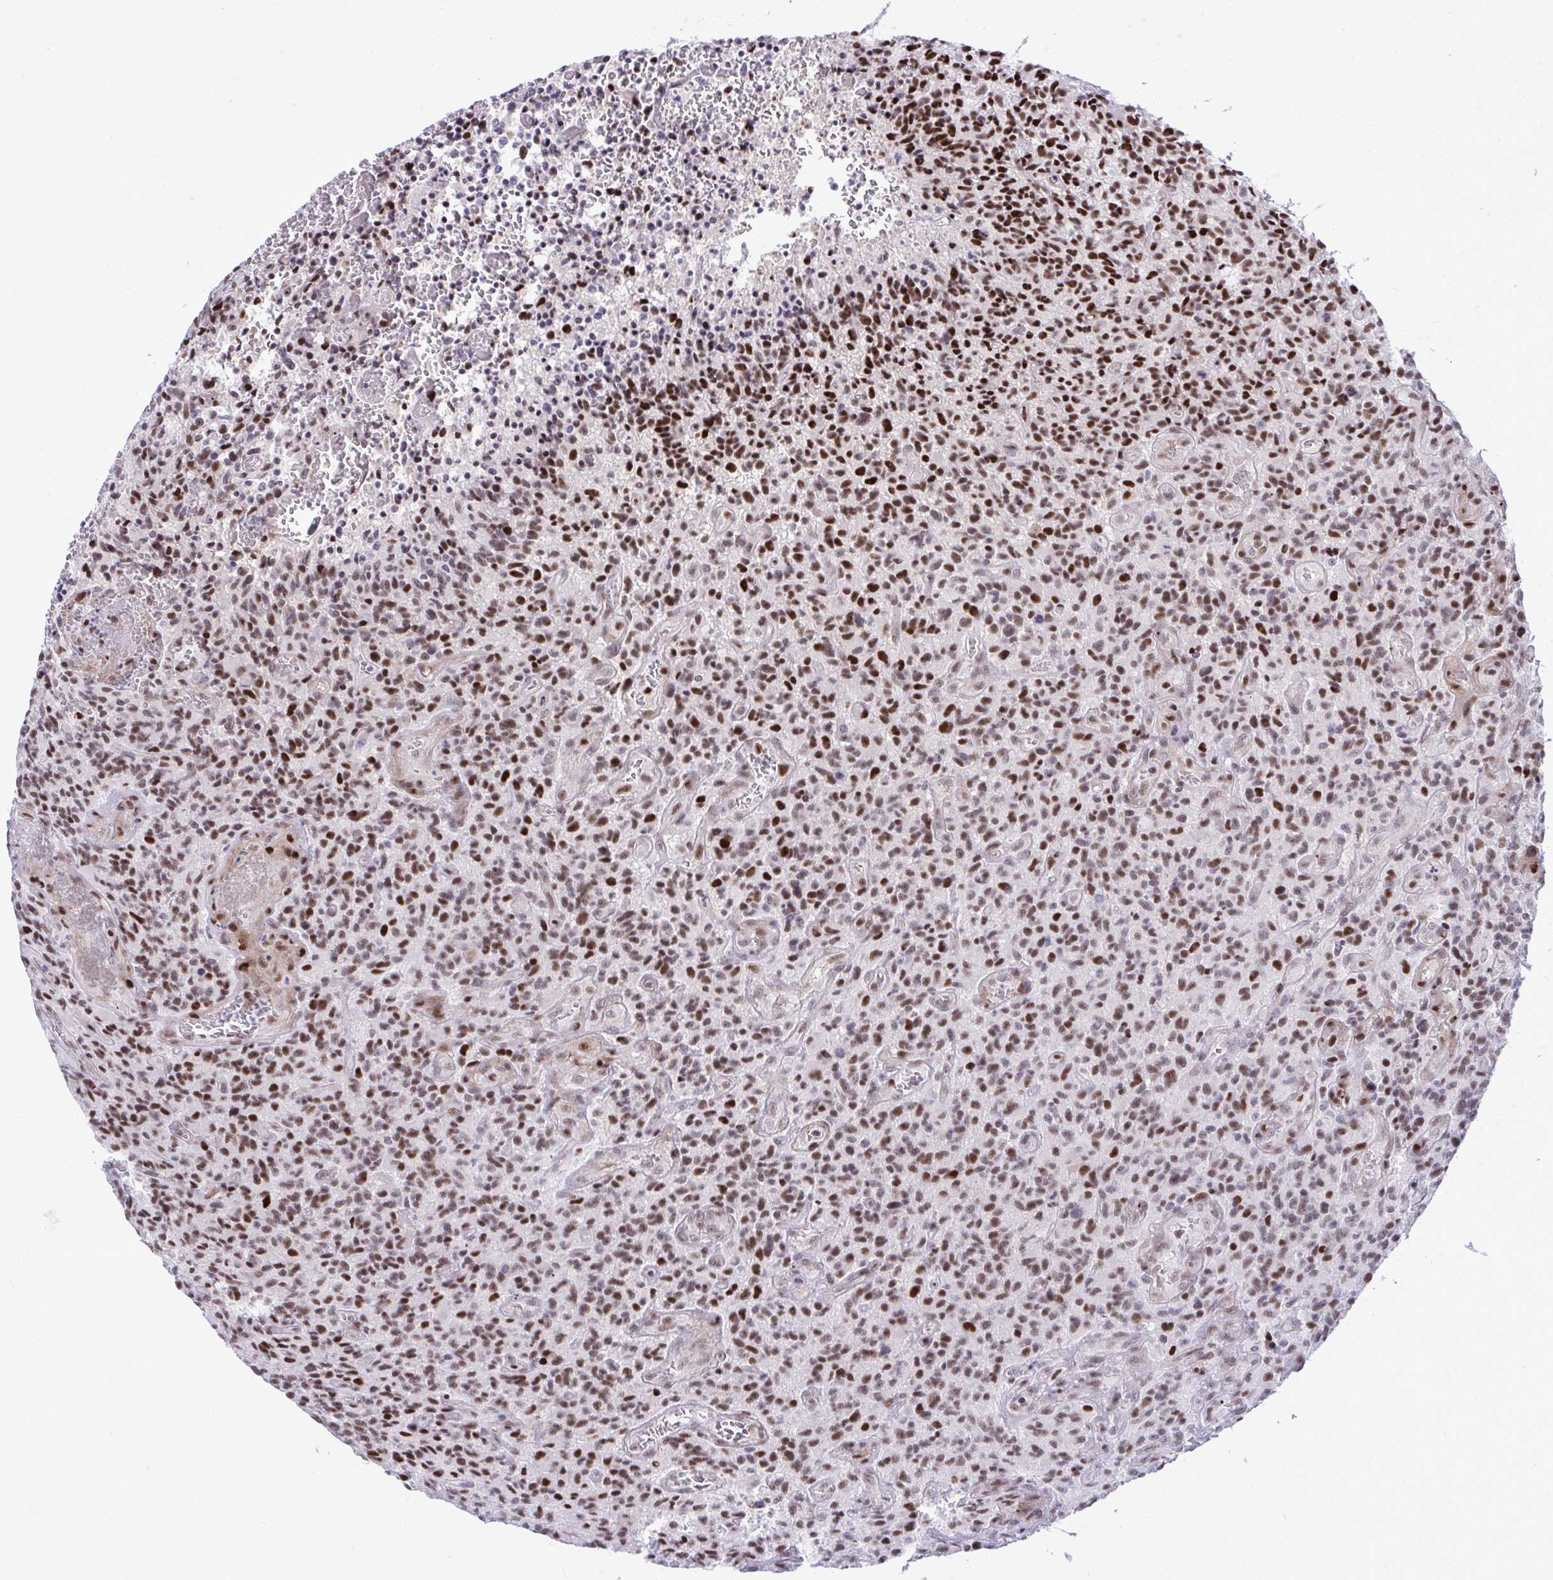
{"staining": {"intensity": "strong", "quantity": ">75%", "location": "nuclear"}, "tissue": "glioma", "cell_type": "Tumor cells", "image_type": "cancer", "snomed": [{"axis": "morphology", "description": "Glioma, malignant, High grade"}, {"axis": "topography", "description": "Brain"}], "caption": "Glioma stained with a protein marker displays strong staining in tumor cells.", "gene": "C14orf39", "patient": {"sex": "male", "age": 76}}